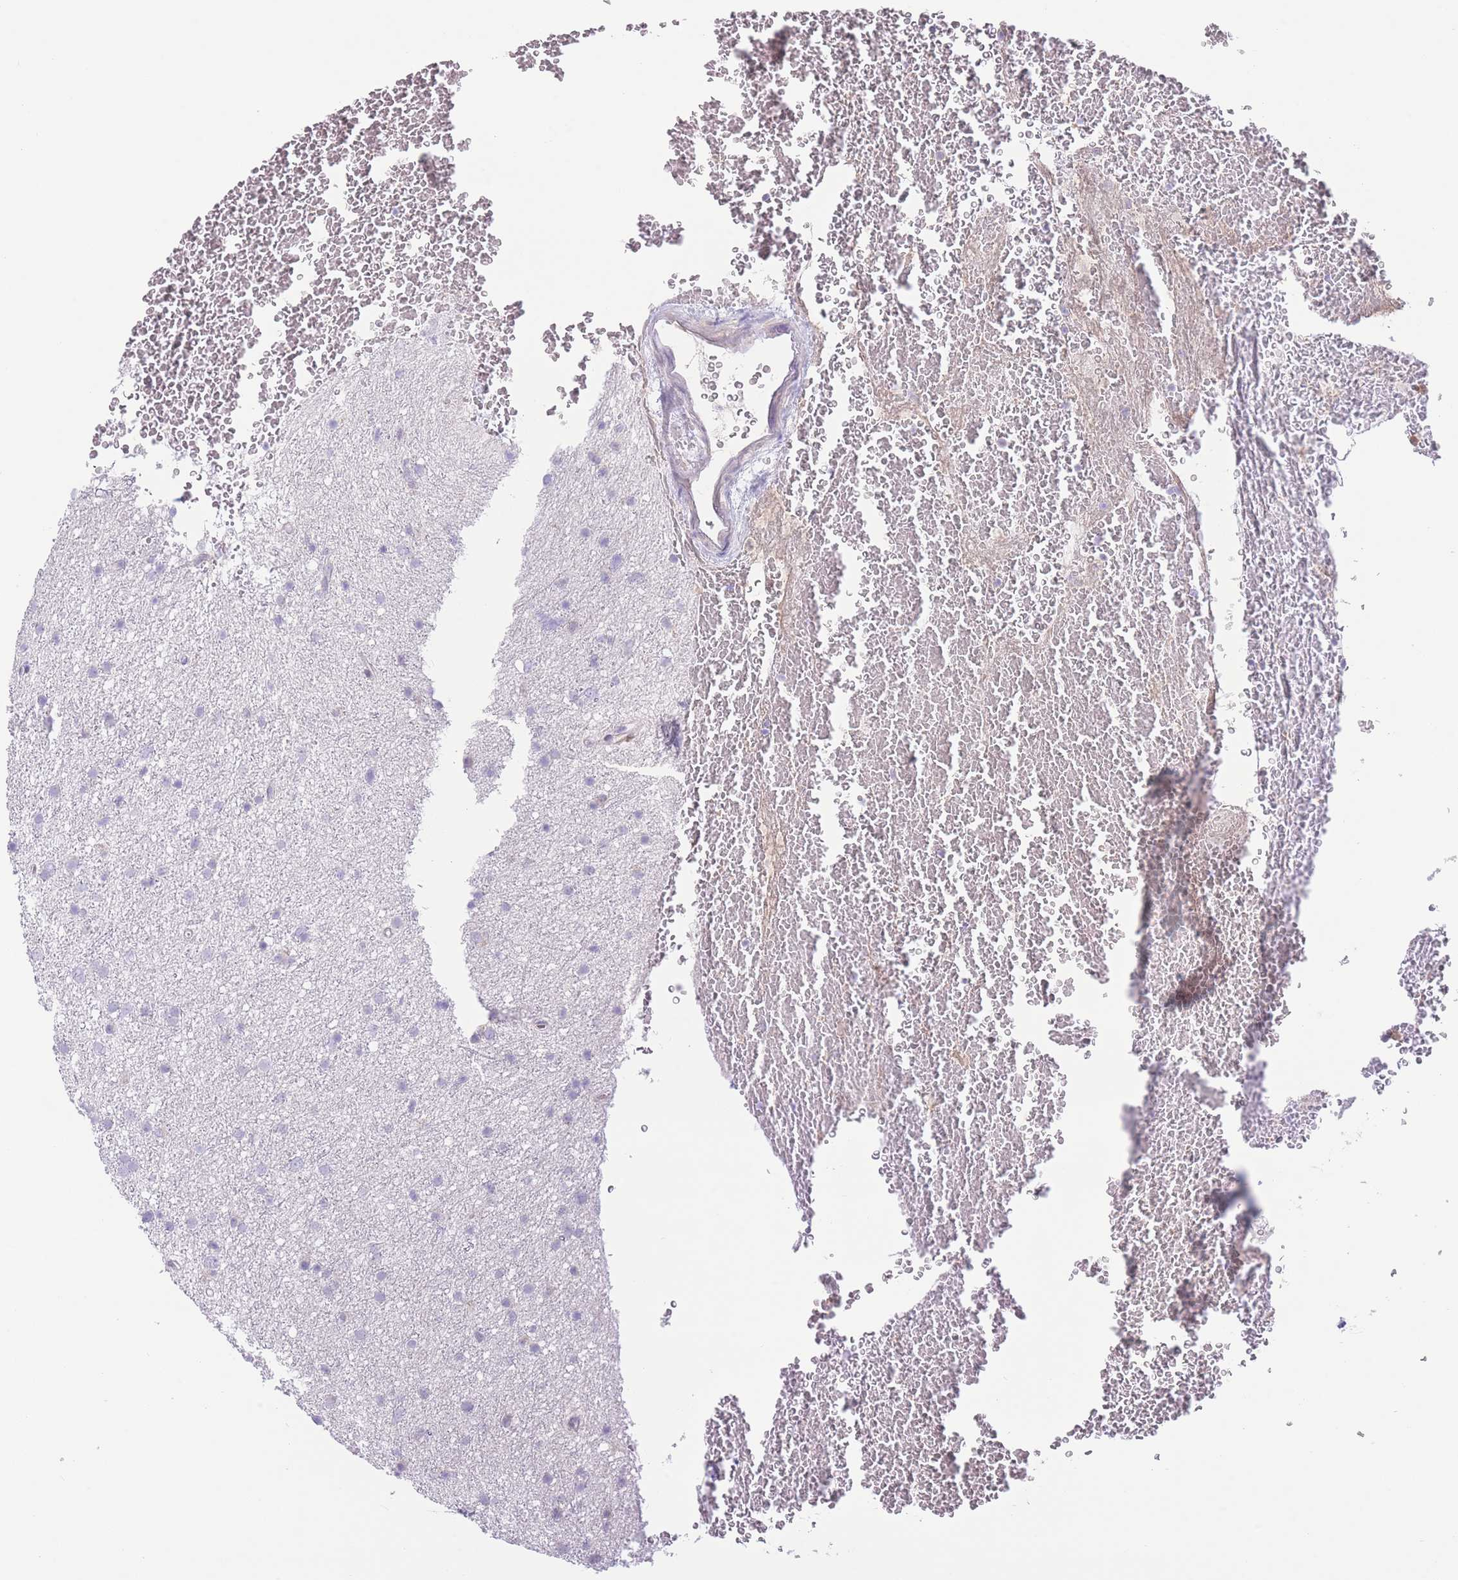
{"staining": {"intensity": "negative", "quantity": "none", "location": "none"}, "tissue": "glioma", "cell_type": "Tumor cells", "image_type": "cancer", "snomed": [{"axis": "morphology", "description": "Glioma, malignant, Low grade"}, {"axis": "topography", "description": "Cerebral cortex"}], "caption": "This is an IHC micrograph of human malignant low-grade glioma. There is no expression in tumor cells.", "gene": "BHLHA15", "patient": {"sex": "female", "age": 39}}